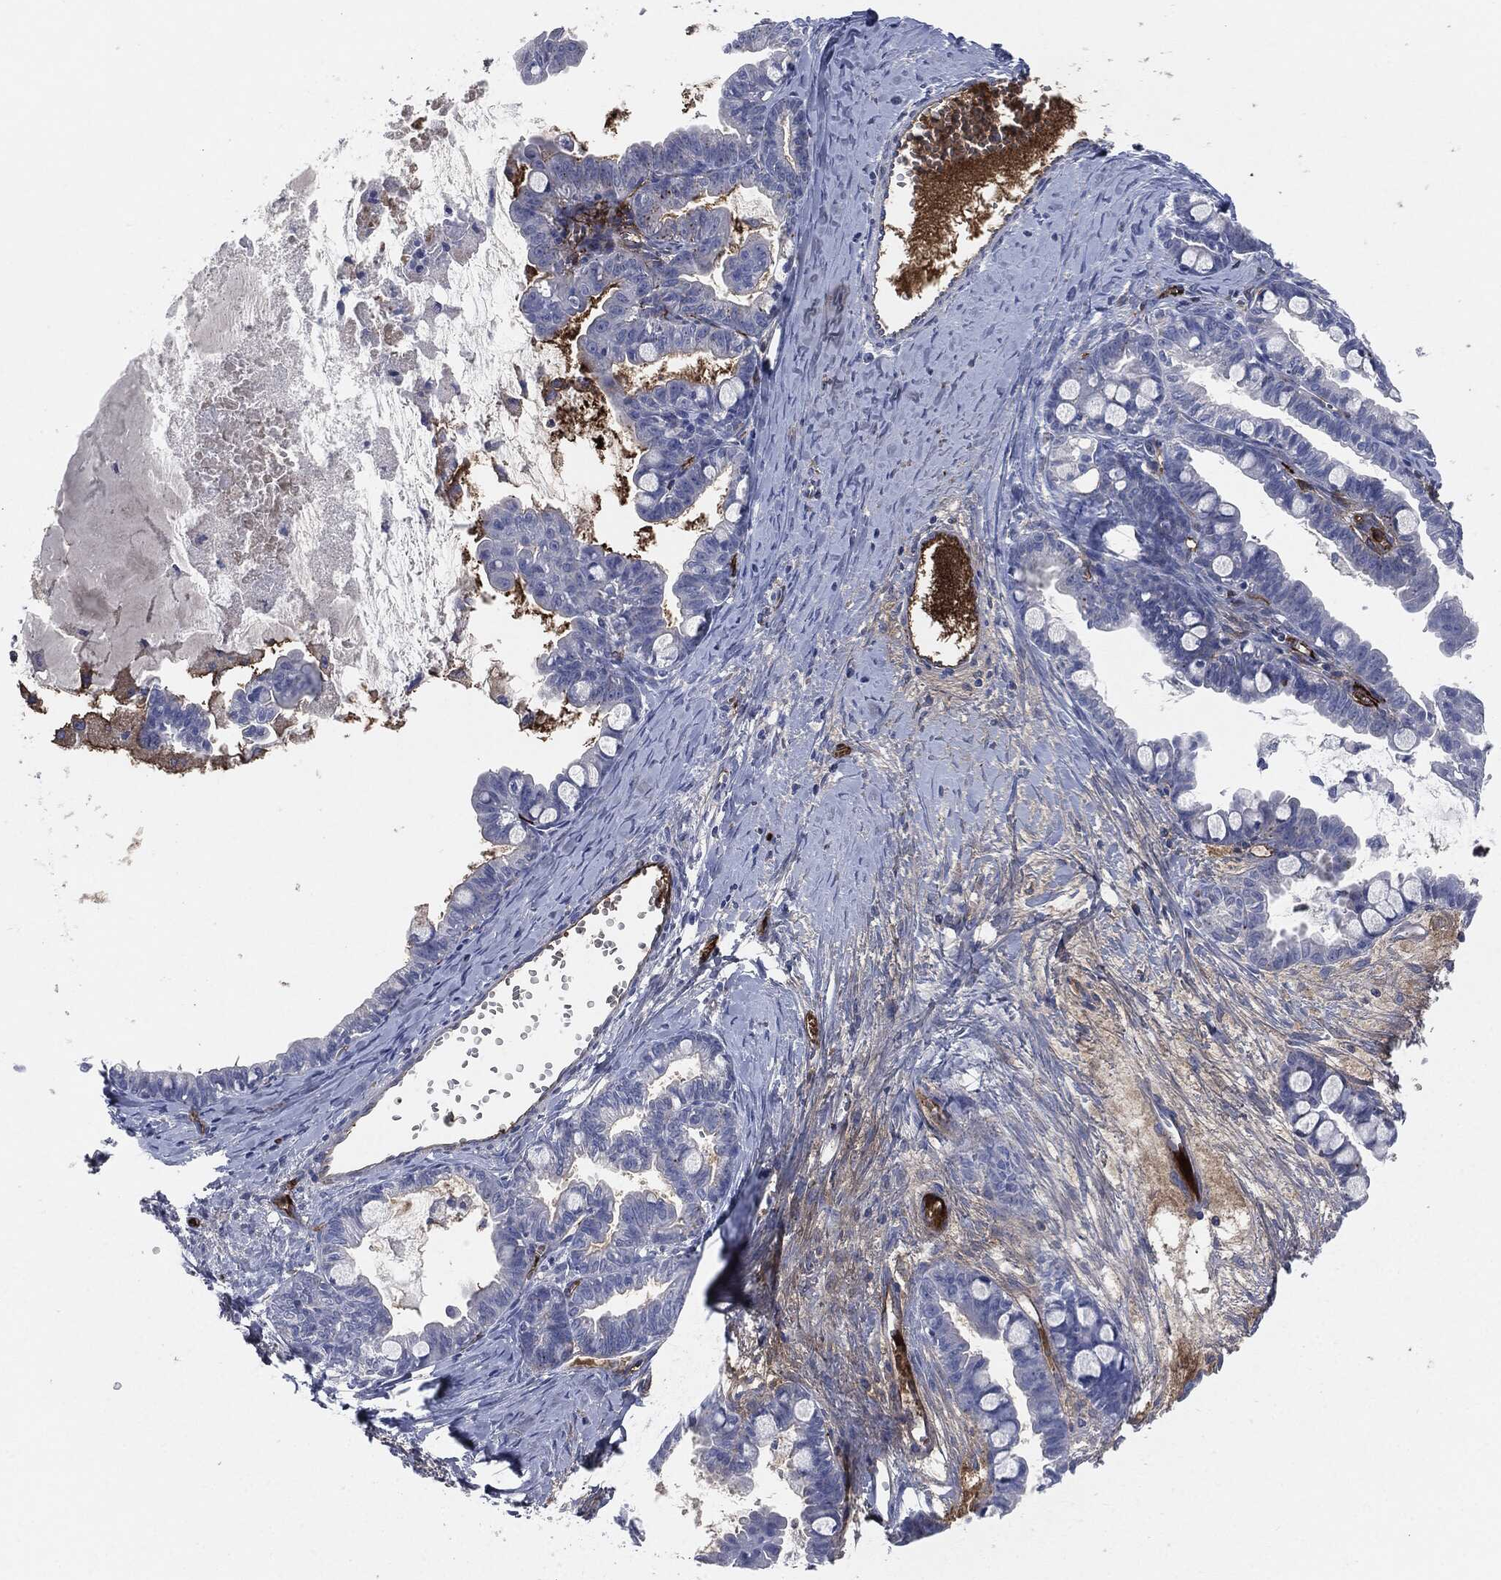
{"staining": {"intensity": "negative", "quantity": "none", "location": "none"}, "tissue": "ovarian cancer", "cell_type": "Tumor cells", "image_type": "cancer", "snomed": [{"axis": "morphology", "description": "Cystadenocarcinoma, mucinous, NOS"}, {"axis": "topography", "description": "Ovary"}], "caption": "Immunohistochemistry of ovarian mucinous cystadenocarcinoma shows no positivity in tumor cells.", "gene": "APOB", "patient": {"sex": "female", "age": 63}}